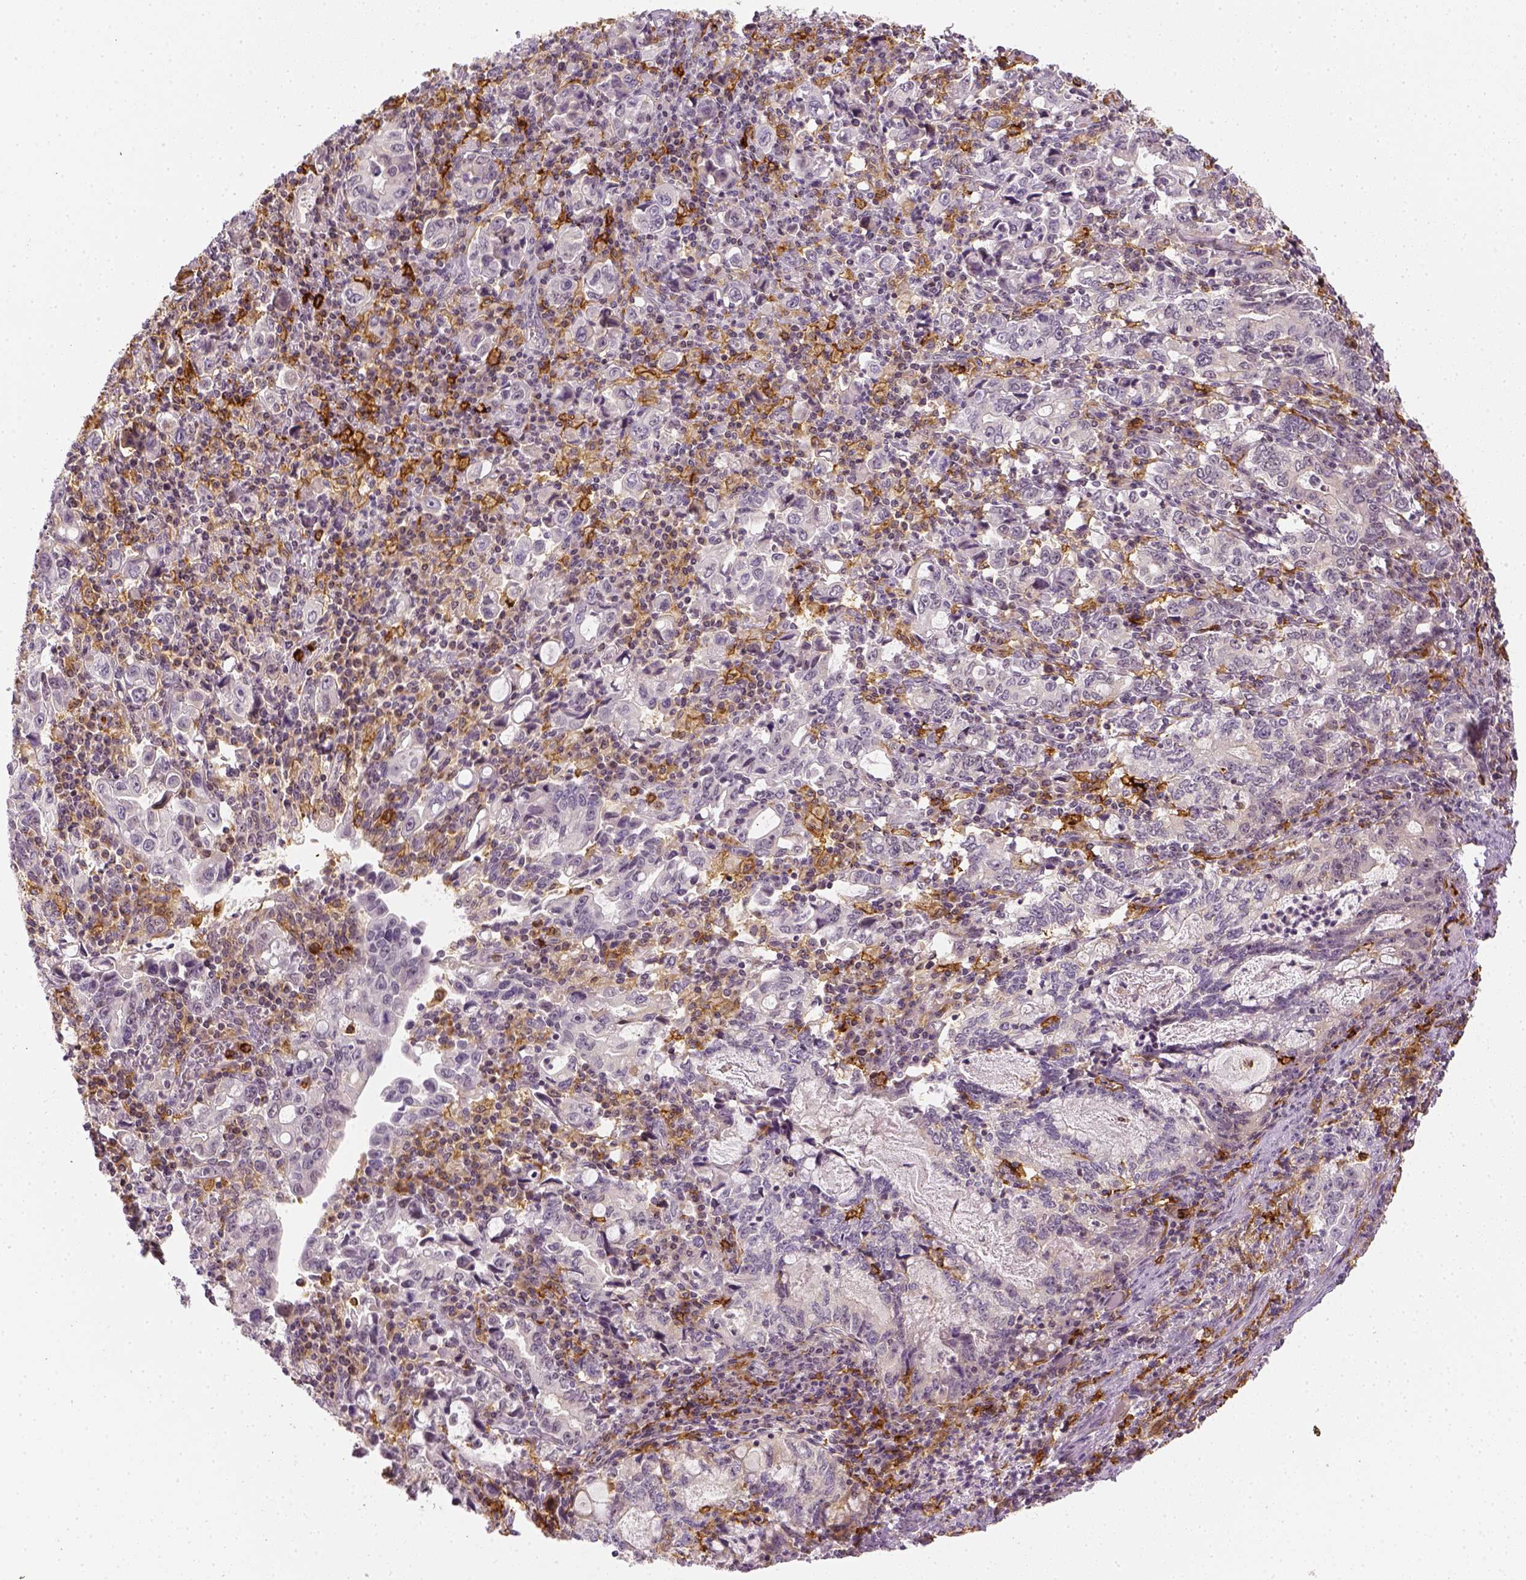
{"staining": {"intensity": "negative", "quantity": "none", "location": "none"}, "tissue": "stomach cancer", "cell_type": "Tumor cells", "image_type": "cancer", "snomed": [{"axis": "morphology", "description": "Adenocarcinoma, NOS"}, {"axis": "topography", "description": "Stomach, lower"}], "caption": "DAB (3,3'-diaminobenzidine) immunohistochemical staining of human stomach cancer displays no significant positivity in tumor cells.", "gene": "CD14", "patient": {"sex": "female", "age": 72}}